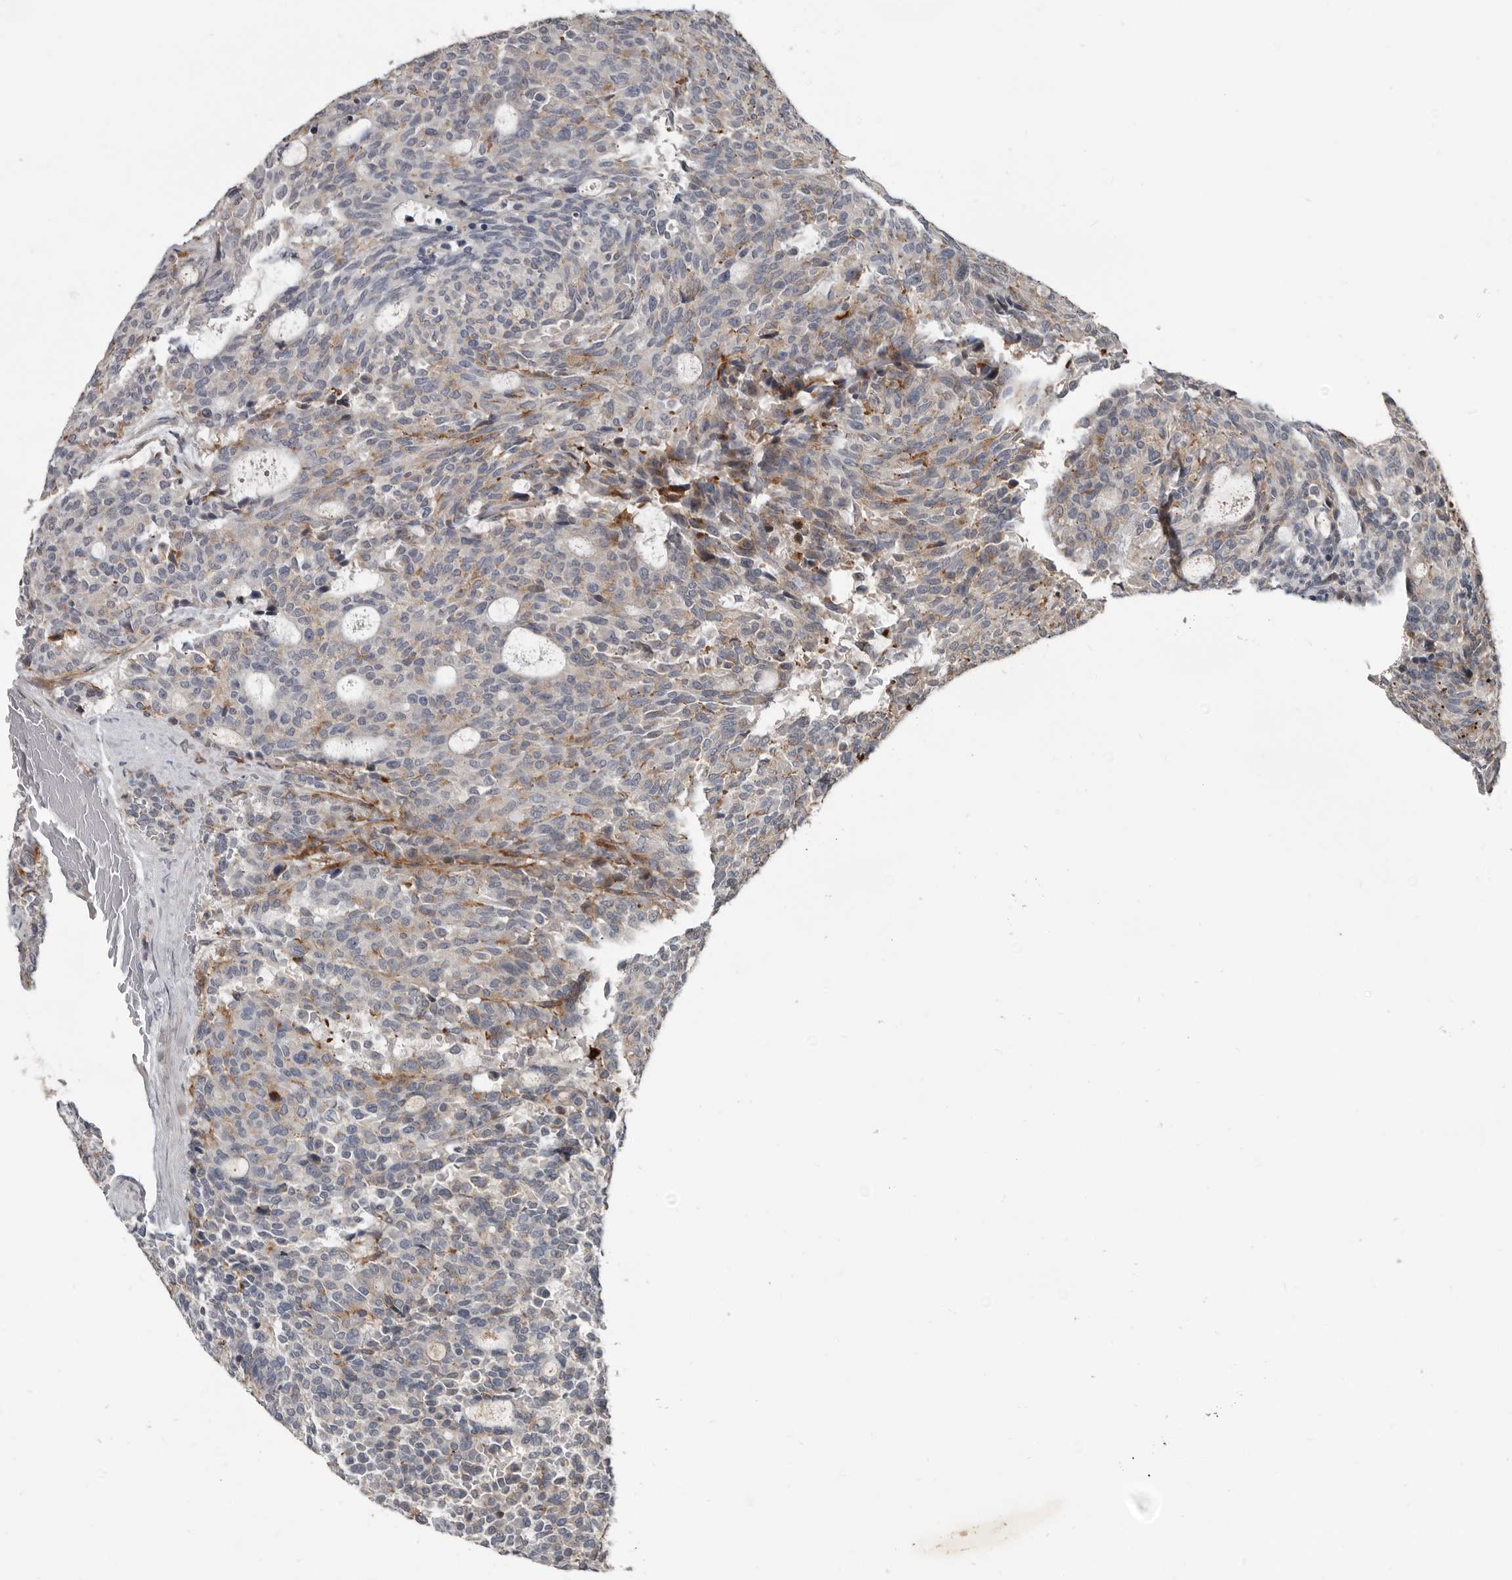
{"staining": {"intensity": "weak", "quantity": "25%-75%", "location": "cytoplasmic/membranous"}, "tissue": "carcinoid", "cell_type": "Tumor cells", "image_type": "cancer", "snomed": [{"axis": "morphology", "description": "Carcinoid, malignant, NOS"}, {"axis": "topography", "description": "Pancreas"}], "caption": "The immunohistochemical stain shows weak cytoplasmic/membranous positivity in tumor cells of carcinoid tissue. The staining was performed using DAB (3,3'-diaminobenzidine) to visualize the protein expression in brown, while the nuclei were stained in blue with hematoxylin (Magnification: 20x).", "gene": "C1orf216", "patient": {"sex": "female", "age": 54}}